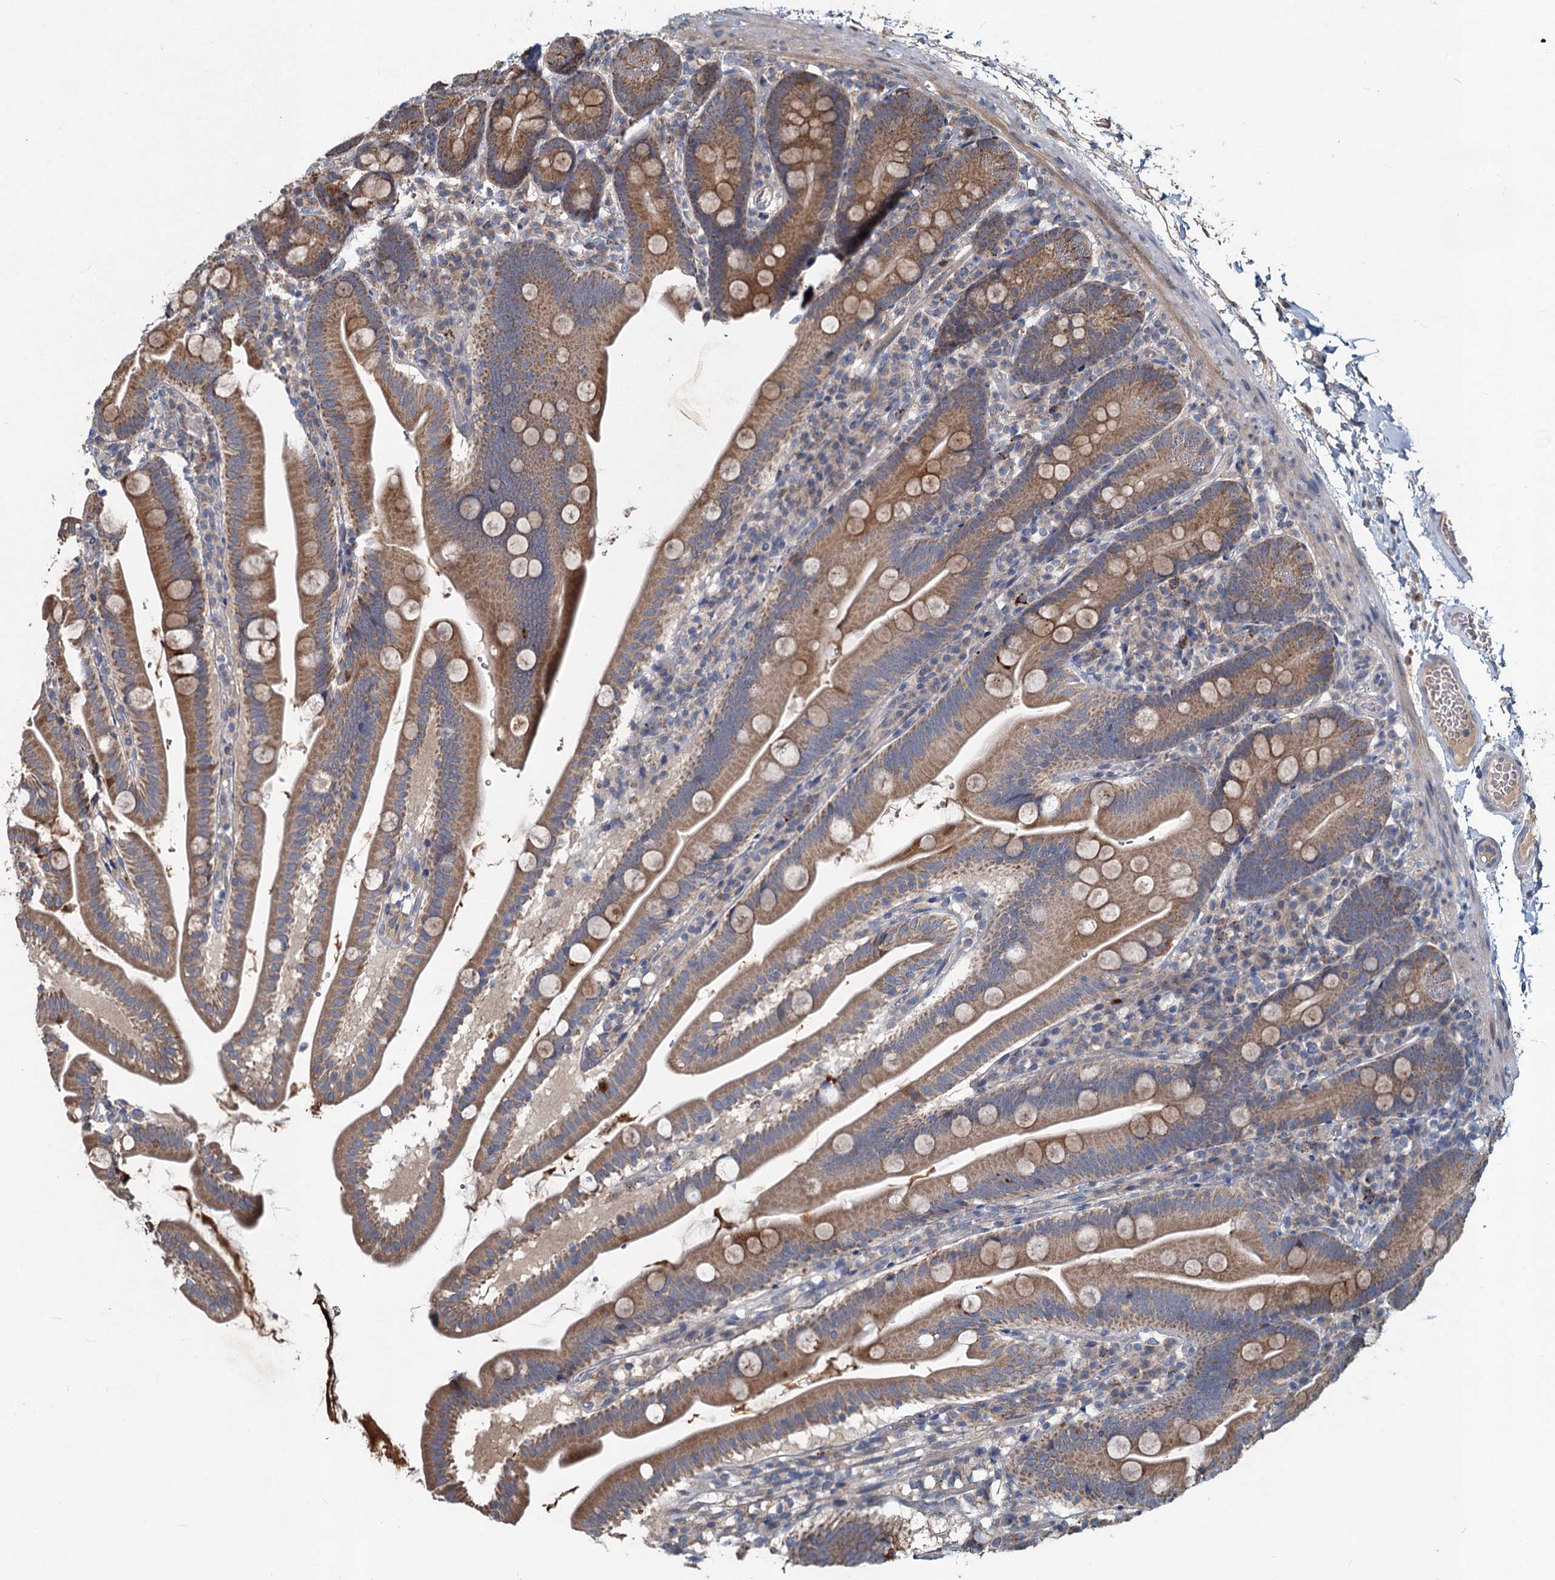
{"staining": {"intensity": "moderate", "quantity": ">75%", "location": "cytoplasmic/membranous"}, "tissue": "small intestine", "cell_type": "Glandular cells", "image_type": "normal", "snomed": [{"axis": "morphology", "description": "Normal tissue, NOS"}, {"axis": "topography", "description": "Small intestine"}], "caption": "A micrograph of small intestine stained for a protein exhibits moderate cytoplasmic/membranous brown staining in glandular cells.", "gene": "OTUB1", "patient": {"sex": "female", "age": 68}}